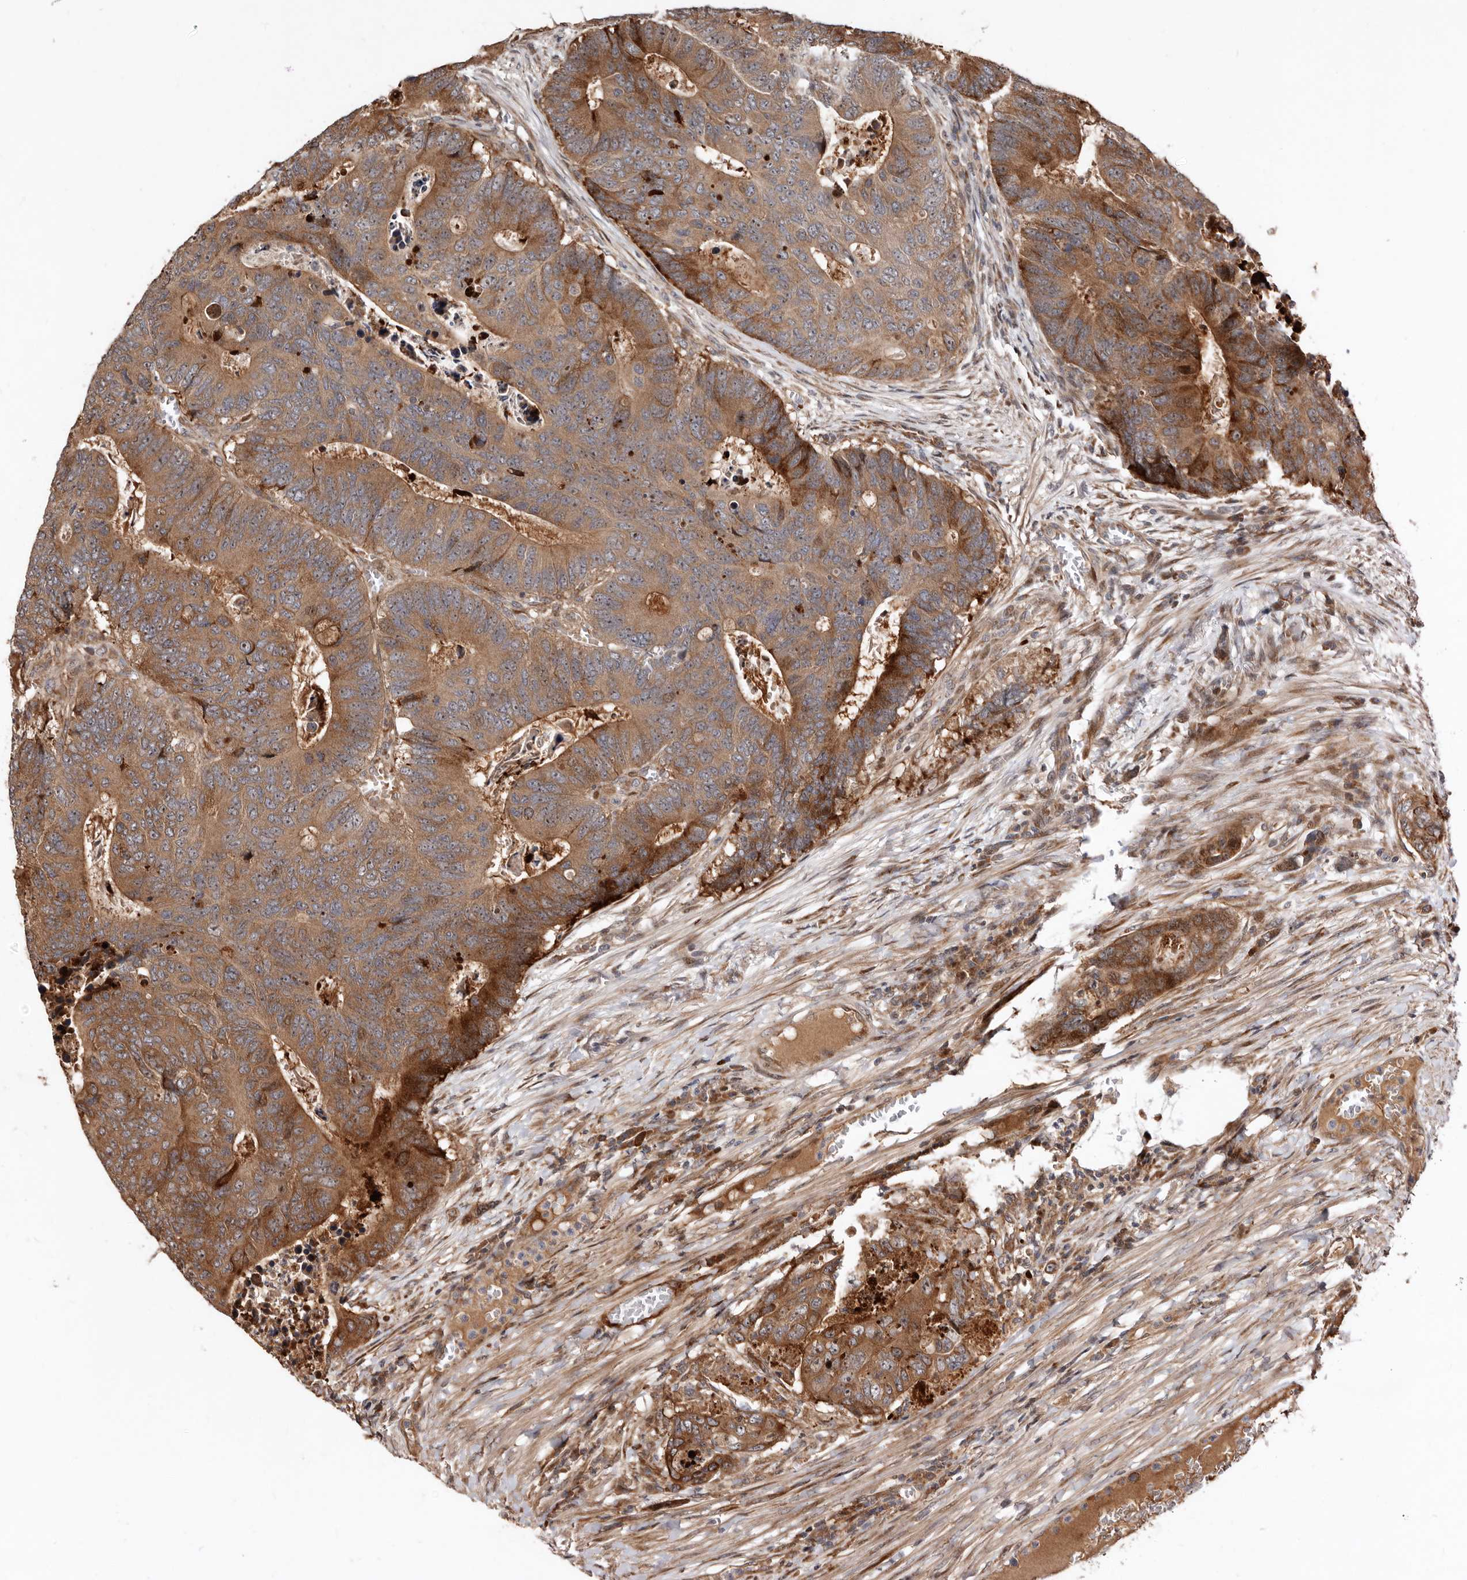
{"staining": {"intensity": "moderate", "quantity": ">75%", "location": "cytoplasmic/membranous"}, "tissue": "colorectal cancer", "cell_type": "Tumor cells", "image_type": "cancer", "snomed": [{"axis": "morphology", "description": "Adenocarcinoma, NOS"}, {"axis": "topography", "description": "Colon"}], "caption": "Protein staining reveals moderate cytoplasmic/membranous expression in approximately >75% of tumor cells in adenocarcinoma (colorectal).", "gene": "WEE2", "patient": {"sex": "male", "age": 87}}